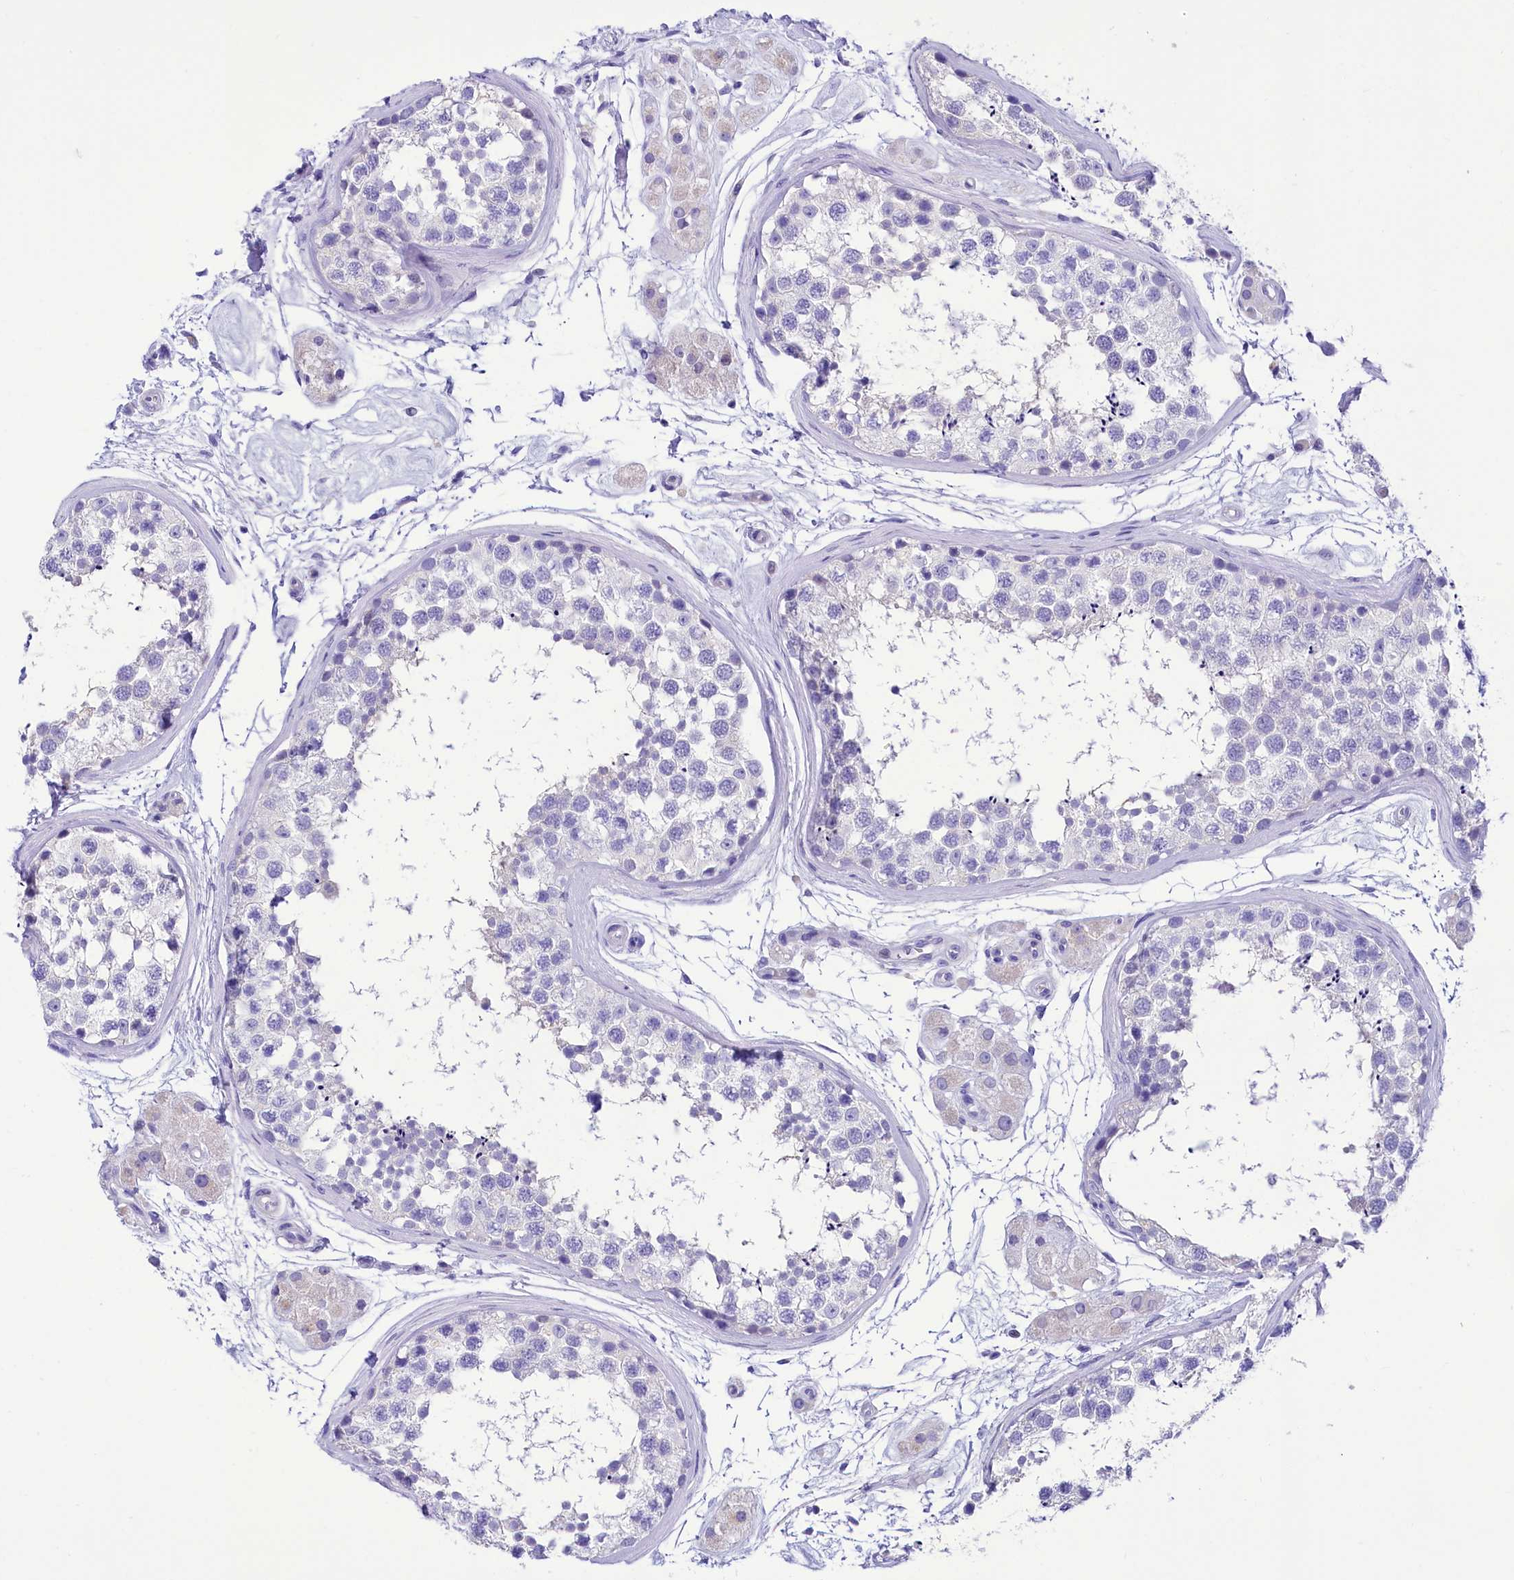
{"staining": {"intensity": "negative", "quantity": "none", "location": "none"}, "tissue": "testis", "cell_type": "Cells in seminiferous ducts", "image_type": "normal", "snomed": [{"axis": "morphology", "description": "Normal tissue, NOS"}, {"axis": "topography", "description": "Testis"}], "caption": "Human testis stained for a protein using immunohistochemistry (IHC) shows no staining in cells in seminiferous ducts.", "gene": "TTC36", "patient": {"sex": "male", "age": 56}}